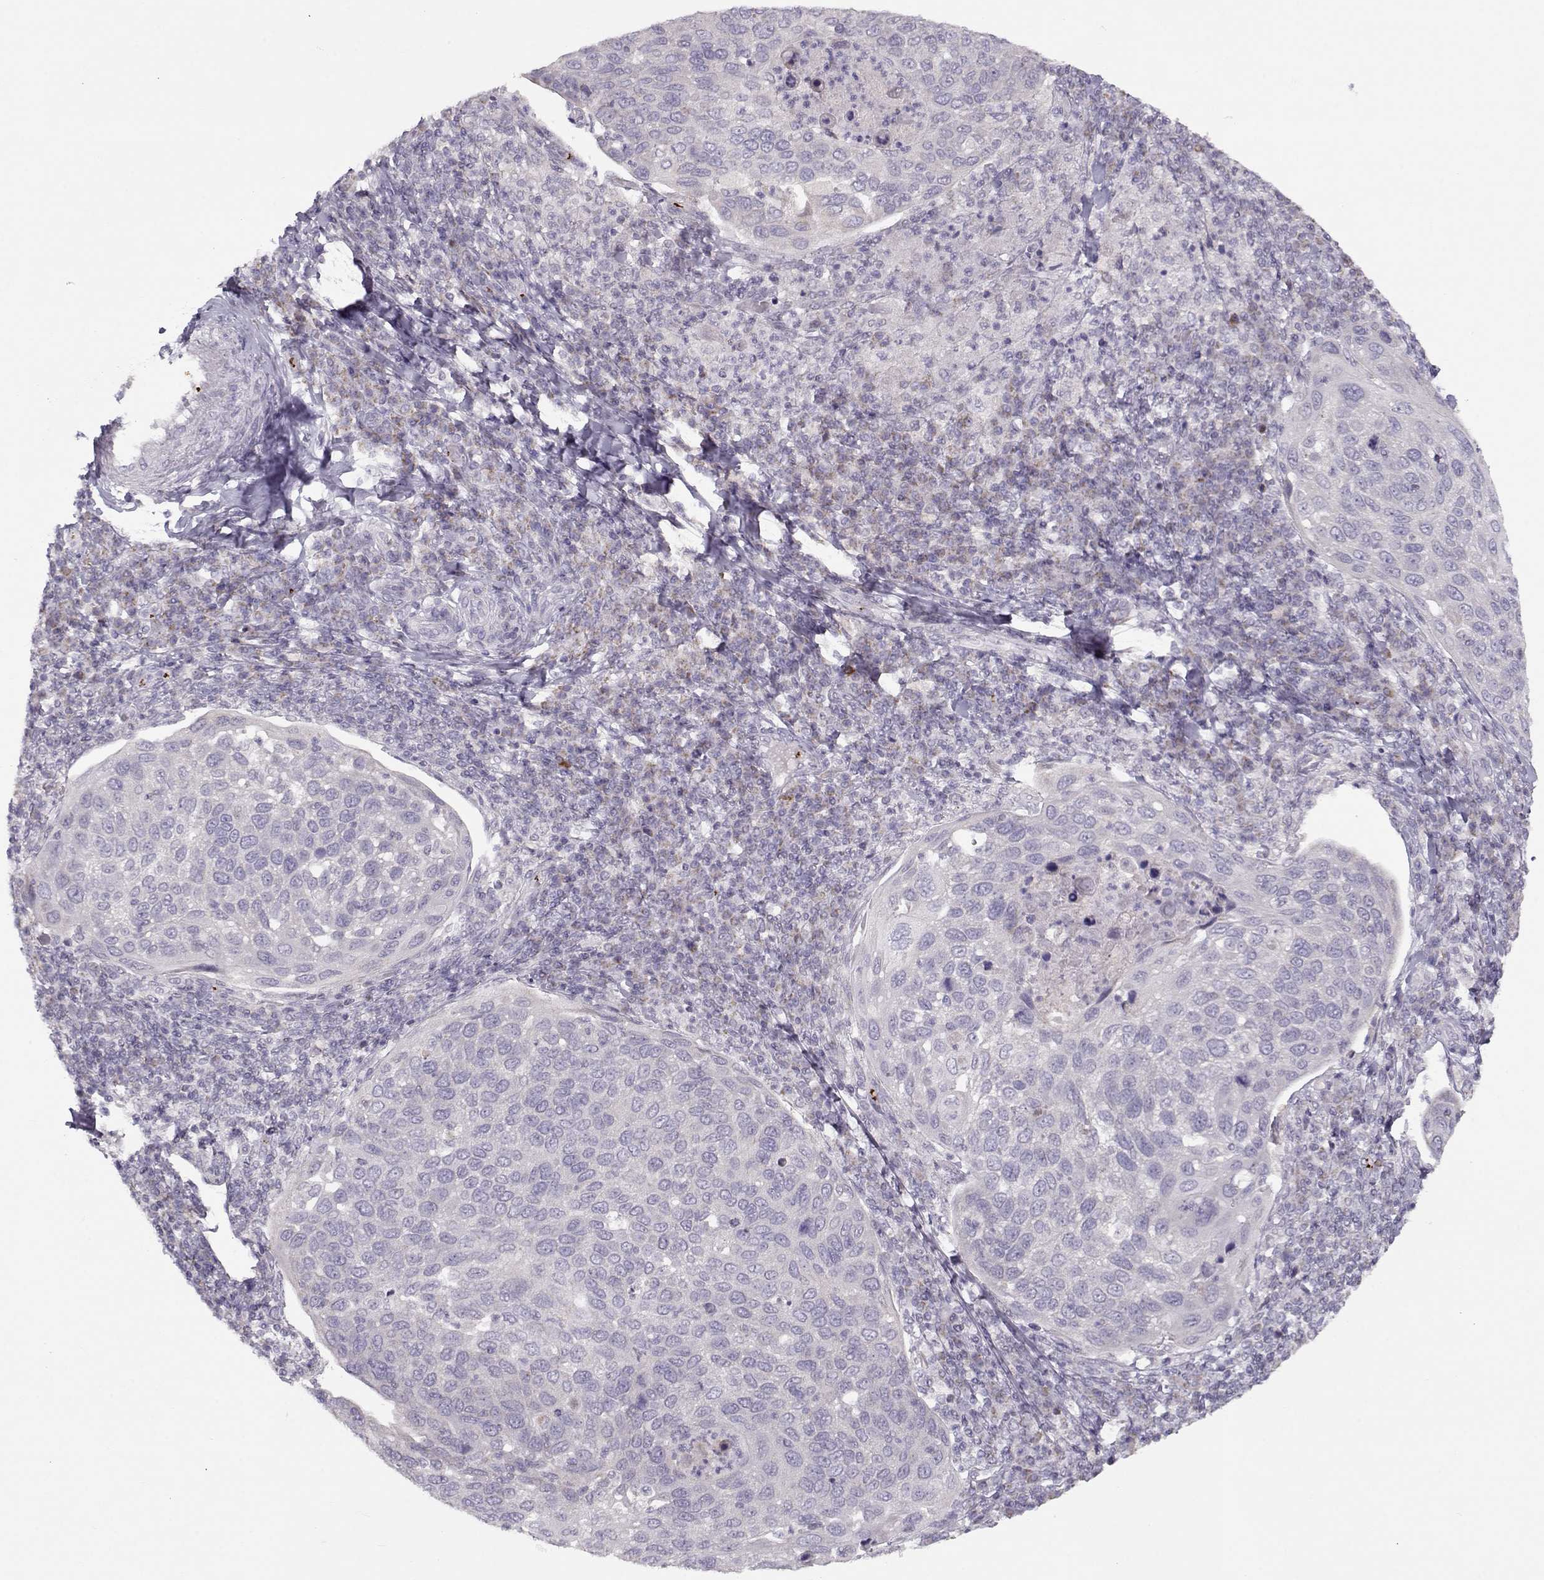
{"staining": {"intensity": "negative", "quantity": "none", "location": "none"}, "tissue": "cervical cancer", "cell_type": "Tumor cells", "image_type": "cancer", "snomed": [{"axis": "morphology", "description": "Squamous cell carcinoma, NOS"}, {"axis": "topography", "description": "Cervix"}], "caption": "Immunohistochemistry image of cervical squamous cell carcinoma stained for a protein (brown), which displays no positivity in tumor cells.", "gene": "KLF17", "patient": {"sex": "female", "age": 54}}